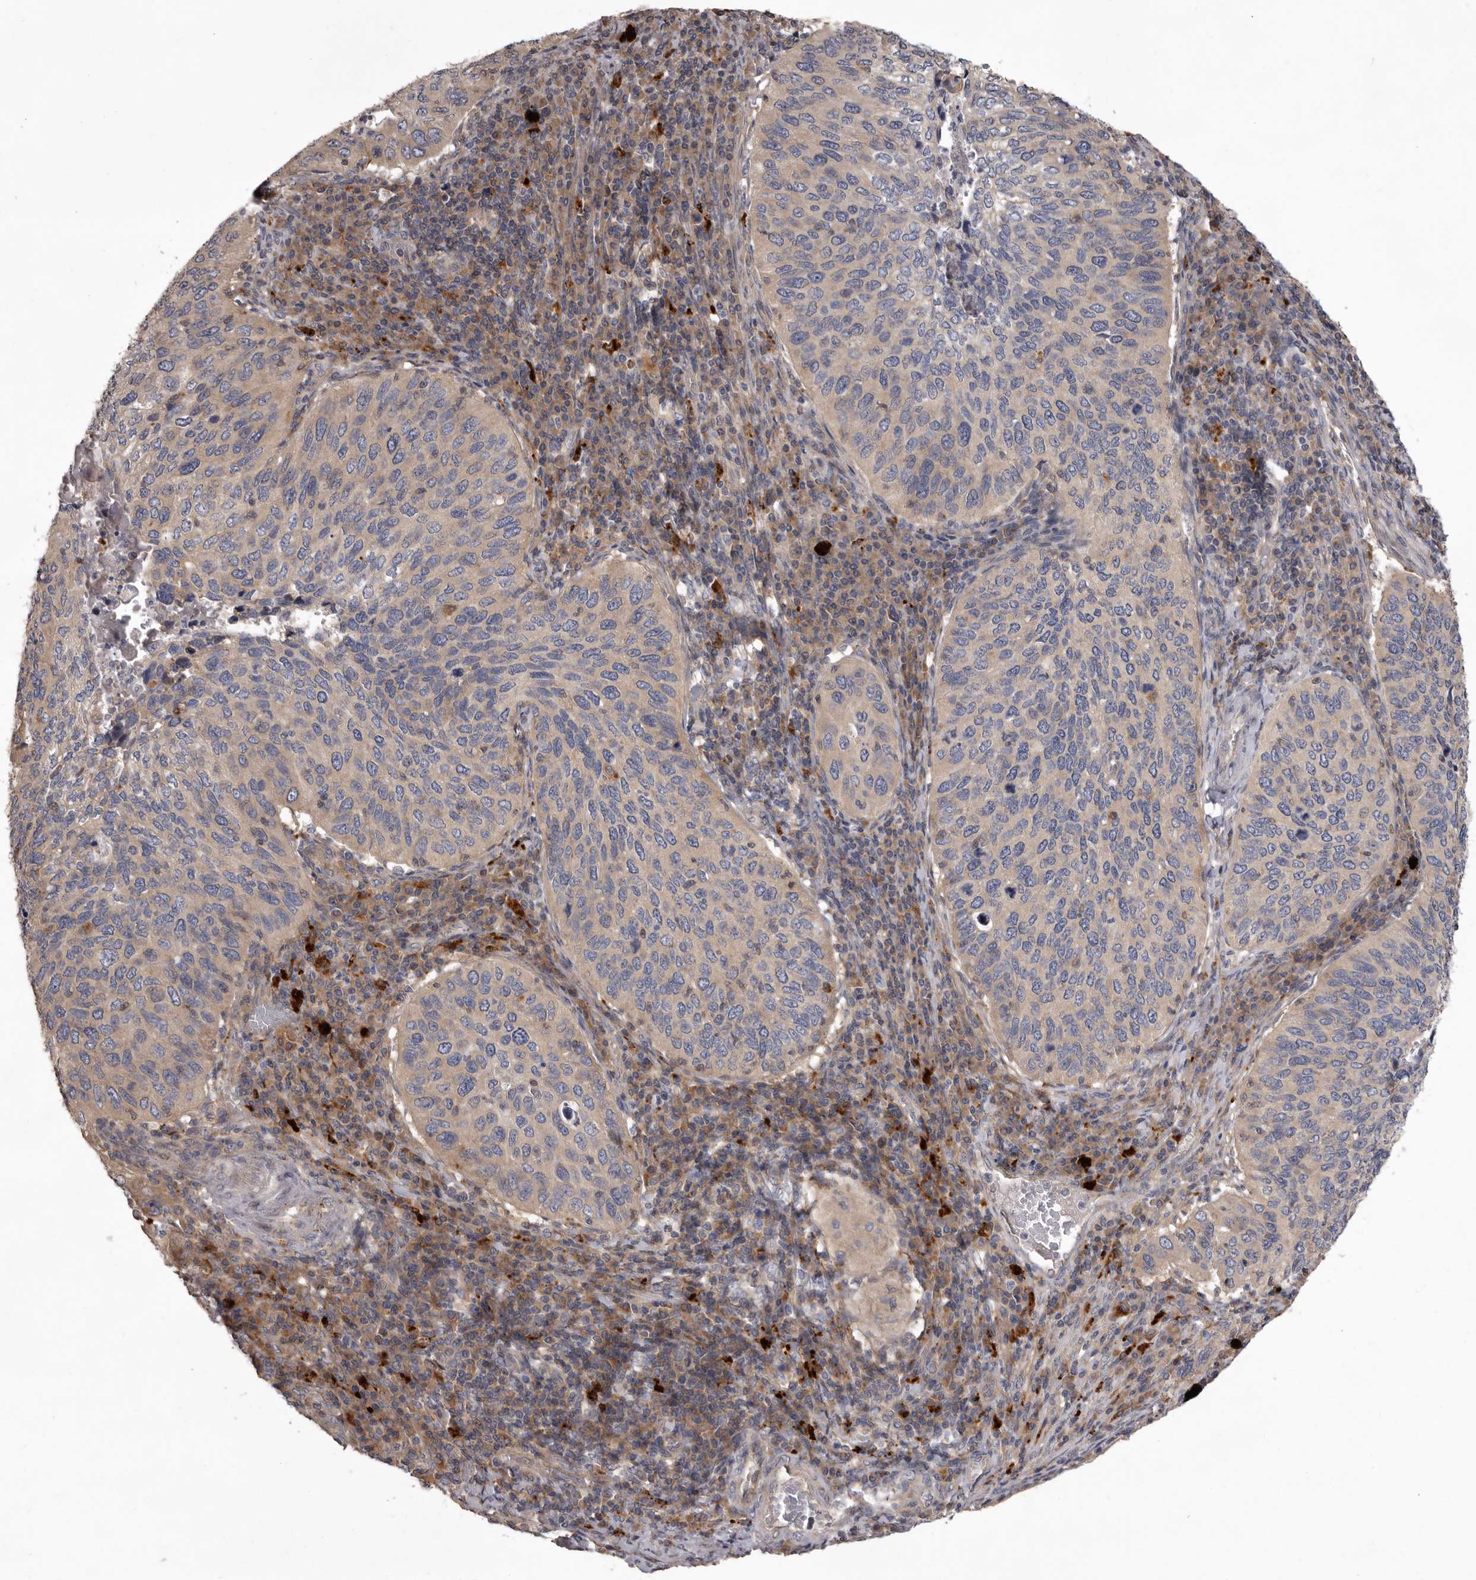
{"staining": {"intensity": "weak", "quantity": "<25%", "location": "cytoplasmic/membranous"}, "tissue": "cervical cancer", "cell_type": "Tumor cells", "image_type": "cancer", "snomed": [{"axis": "morphology", "description": "Squamous cell carcinoma, NOS"}, {"axis": "topography", "description": "Cervix"}], "caption": "This image is of cervical cancer (squamous cell carcinoma) stained with immunohistochemistry (IHC) to label a protein in brown with the nuclei are counter-stained blue. There is no staining in tumor cells.", "gene": "WDR47", "patient": {"sex": "female", "age": 38}}